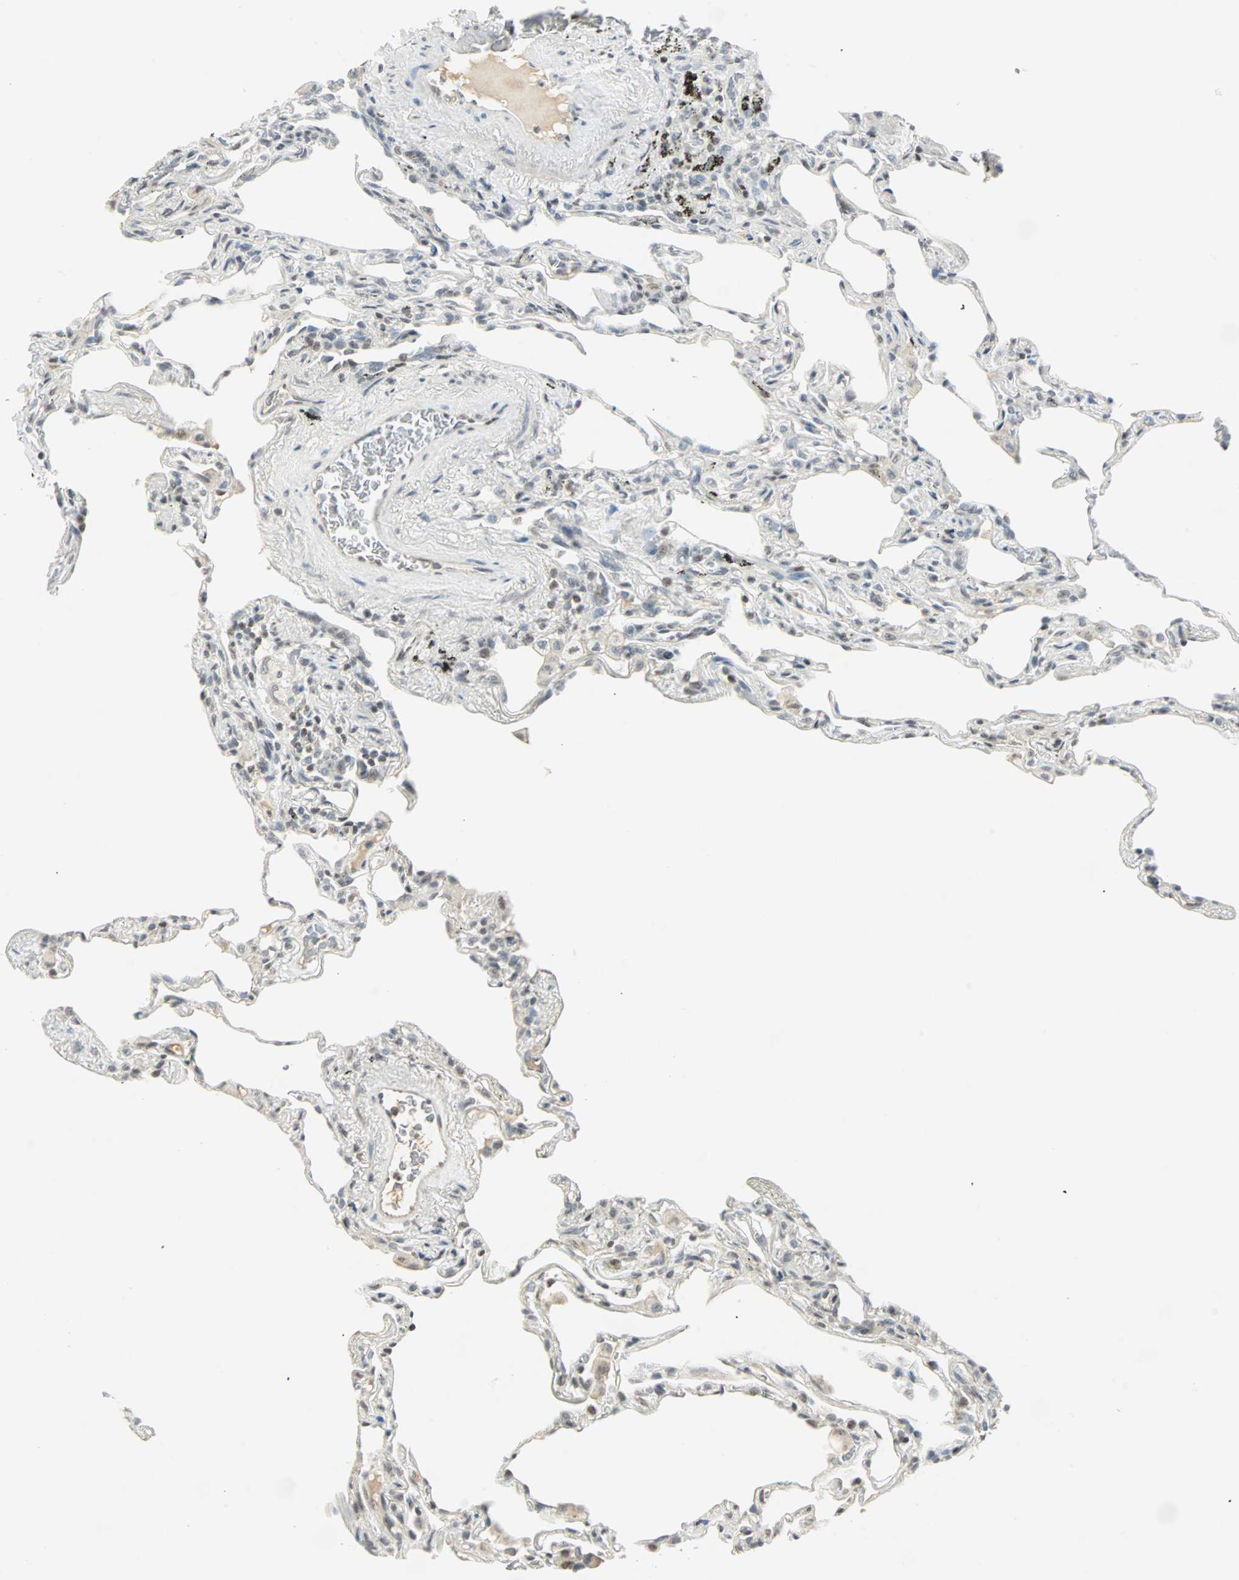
{"staining": {"intensity": "weak", "quantity": "<25%", "location": "nuclear"}, "tissue": "lung", "cell_type": "Alveolar cells", "image_type": "normal", "snomed": [{"axis": "morphology", "description": "Normal tissue, NOS"}, {"axis": "morphology", "description": "Inflammation, NOS"}, {"axis": "topography", "description": "Lung"}], "caption": "This image is of benign lung stained with immunohistochemistry to label a protein in brown with the nuclei are counter-stained blue. There is no staining in alveolar cells.", "gene": "SMAD3", "patient": {"sex": "male", "age": 69}}